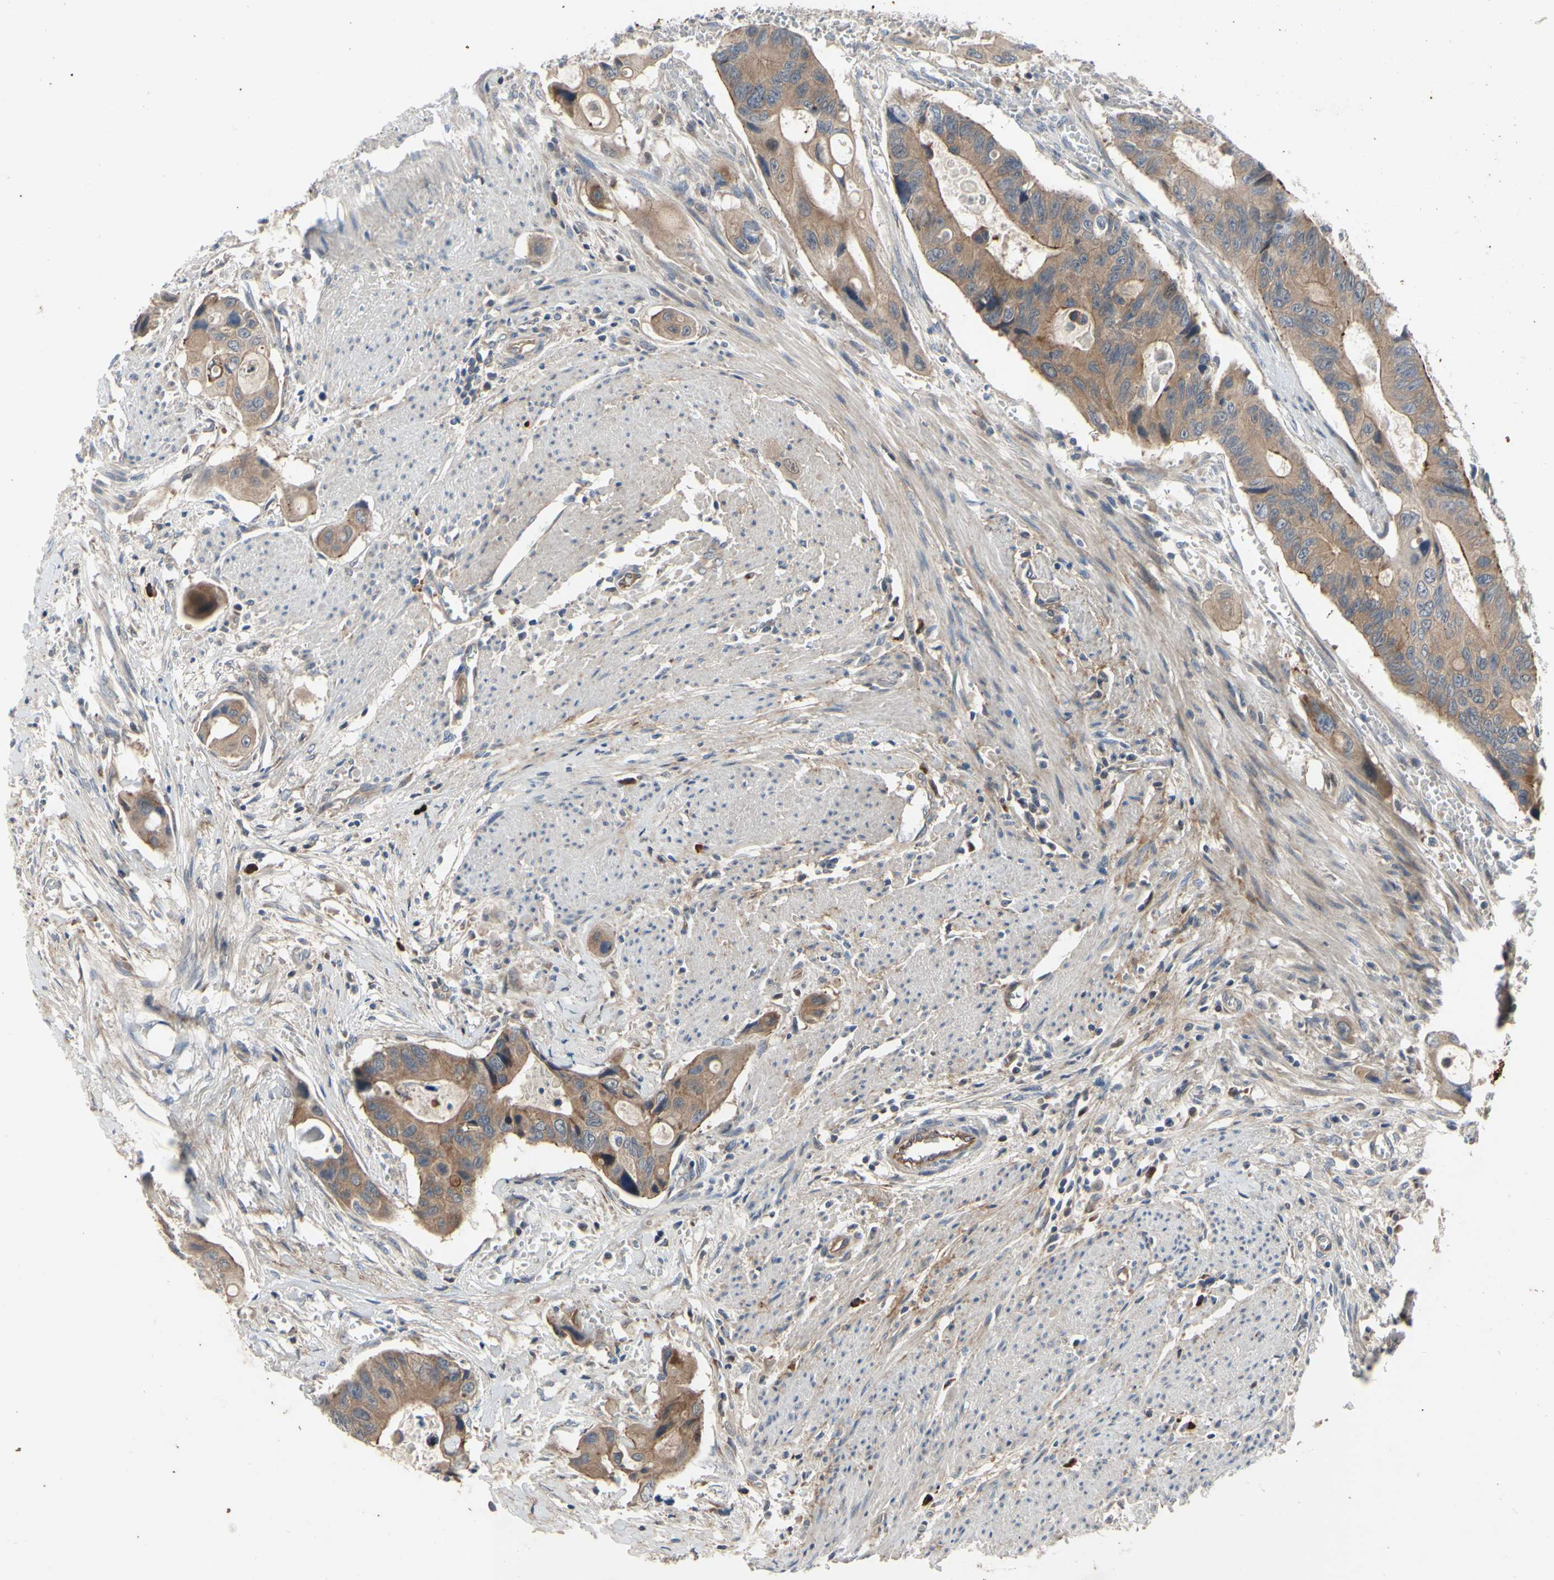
{"staining": {"intensity": "moderate", "quantity": ">75%", "location": "cytoplasmic/membranous"}, "tissue": "colorectal cancer", "cell_type": "Tumor cells", "image_type": "cancer", "snomed": [{"axis": "morphology", "description": "Adenocarcinoma, NOS"}, {"axis": "topography", "description": "Colon"}], "caption": "Colorectal cancer (adenocarcinoma) stained for a protein (brown) reveals moderate cytoplasmic/membranous positive staining in approximately >75% of tumor cells.", "gene": "XIAP", "patient": {"sex": "female", "age": 57}}